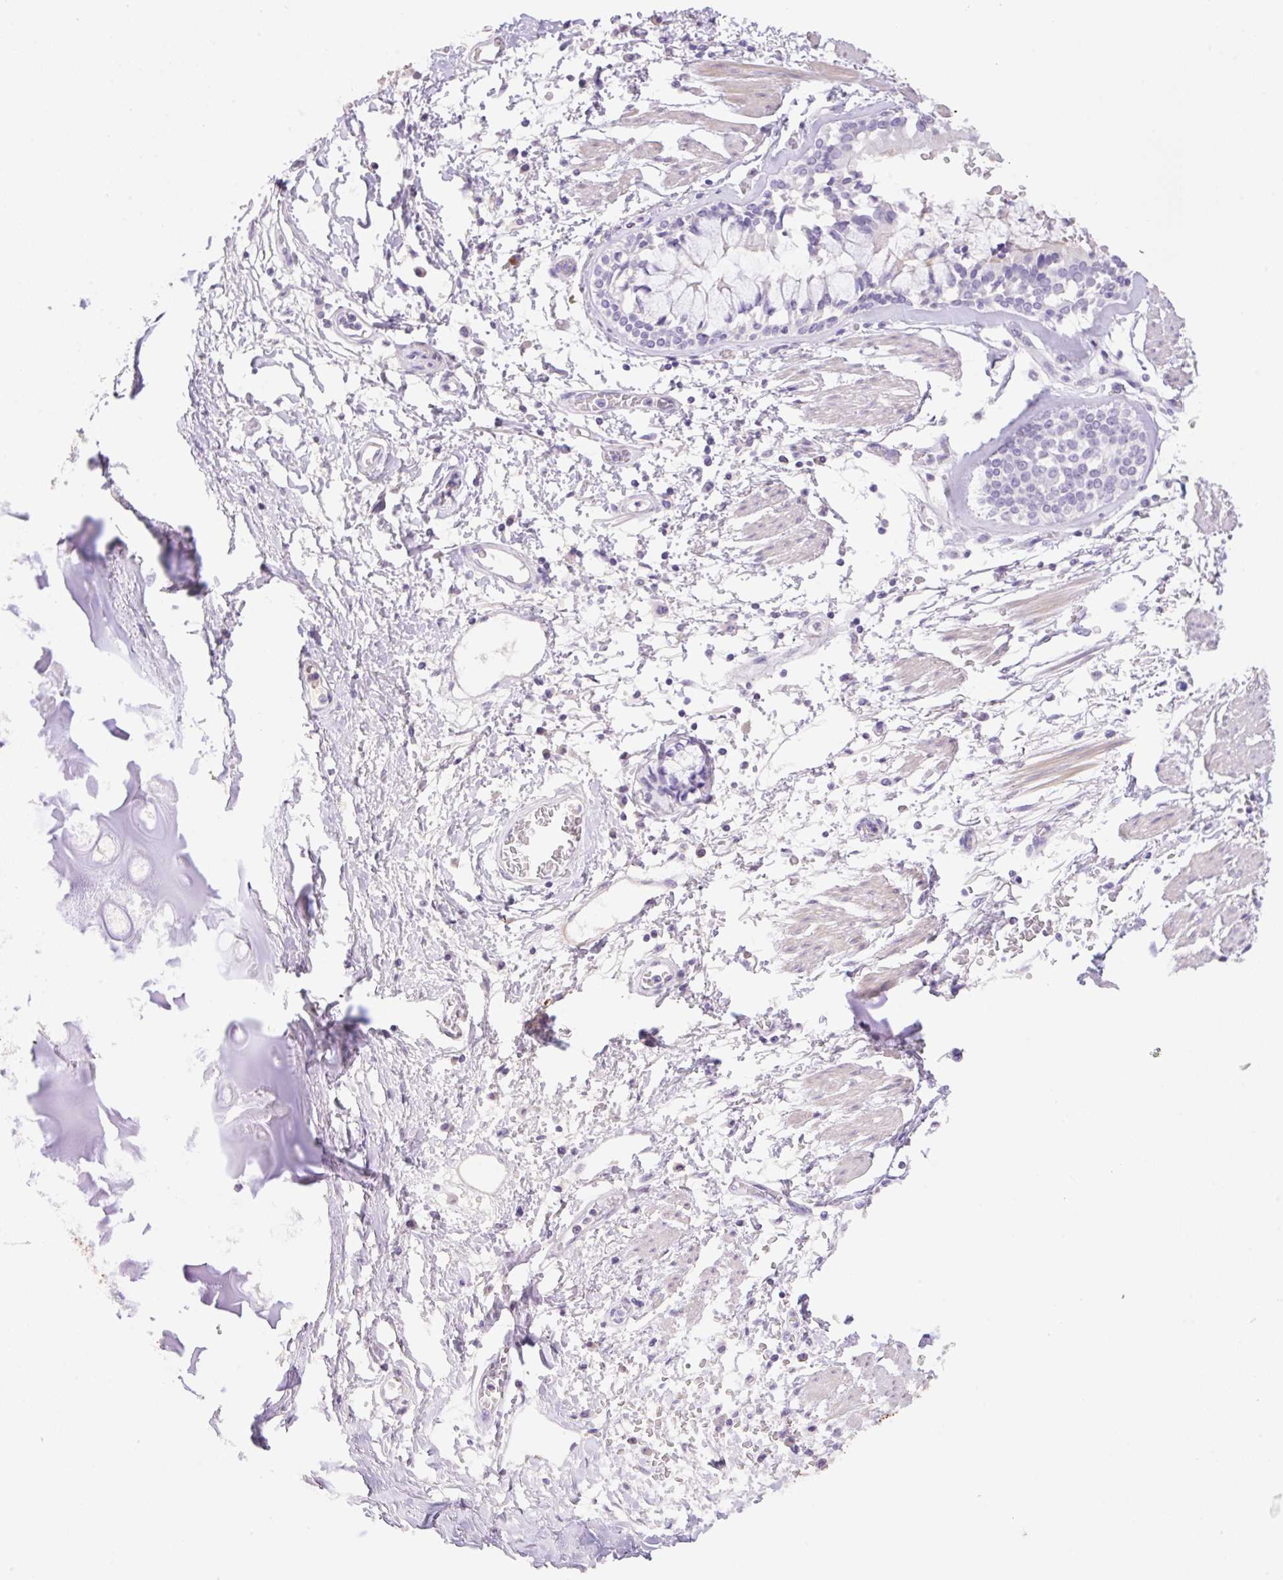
{"staining": {"intensity": "negative", "quantity": "none", "location": "none"}, "tissue": "adipose tissue", "cell_type": "Adipocytes", "image_type": "normal", "snomed": [{"axis": "morphology", "description": "Normal tissue, NOS"}, {"axis": "morphology", "description": "Degeneration, NOS"}, {"axis": "topography", "description": "Cartilage tissue"}, {"axis": "topography", "description": "Lung"}], "caption": "DAB (3,3'-diaminobenzidine) immunohistochemical staining of unremarkable human adipose tissue displays no significant positivity in adipocytes.", "gene": "HCRTR2", "patient": {"sex": "female", "age": 61}}